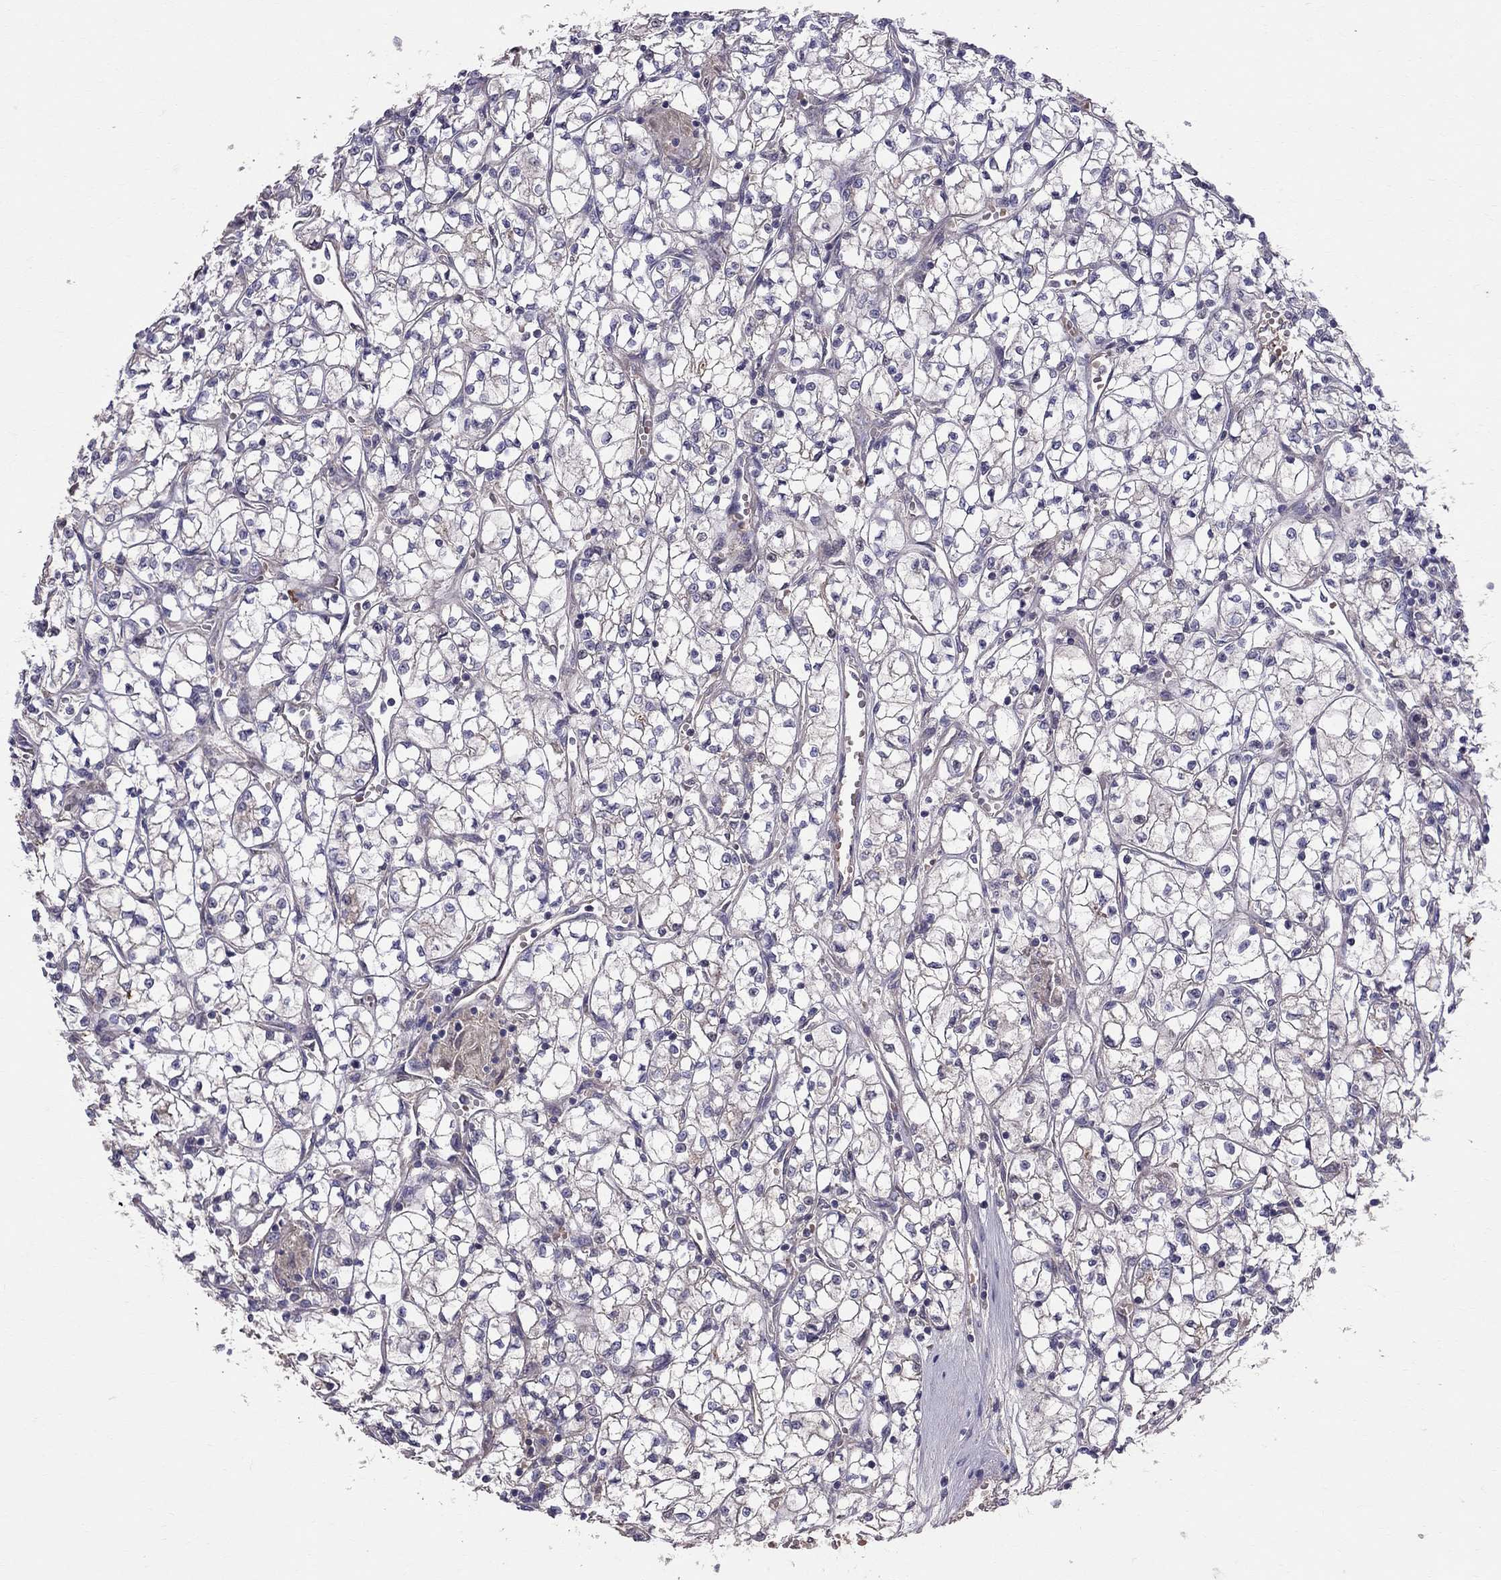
{"staining": {"intensity": "weak", "quantity": "<25%", "location": "cytoplasmic/membranous"}, "tissue": "renal cancer", "cell_type": "Tumor cells", "image_type": "cancer", "snomed": [{"axis": "morphology", "description": "Adenocarcinoma, NOS"}, {"axis": "topography", "description": "Kidney"}], "caption": "Human renal cancer (adenocarcinoma) stained for a protein using immunohistochemistry displays no staining in tumor cells.", "gene": "PIK3CG", "patient": {"sex": "female", "age": 64}}